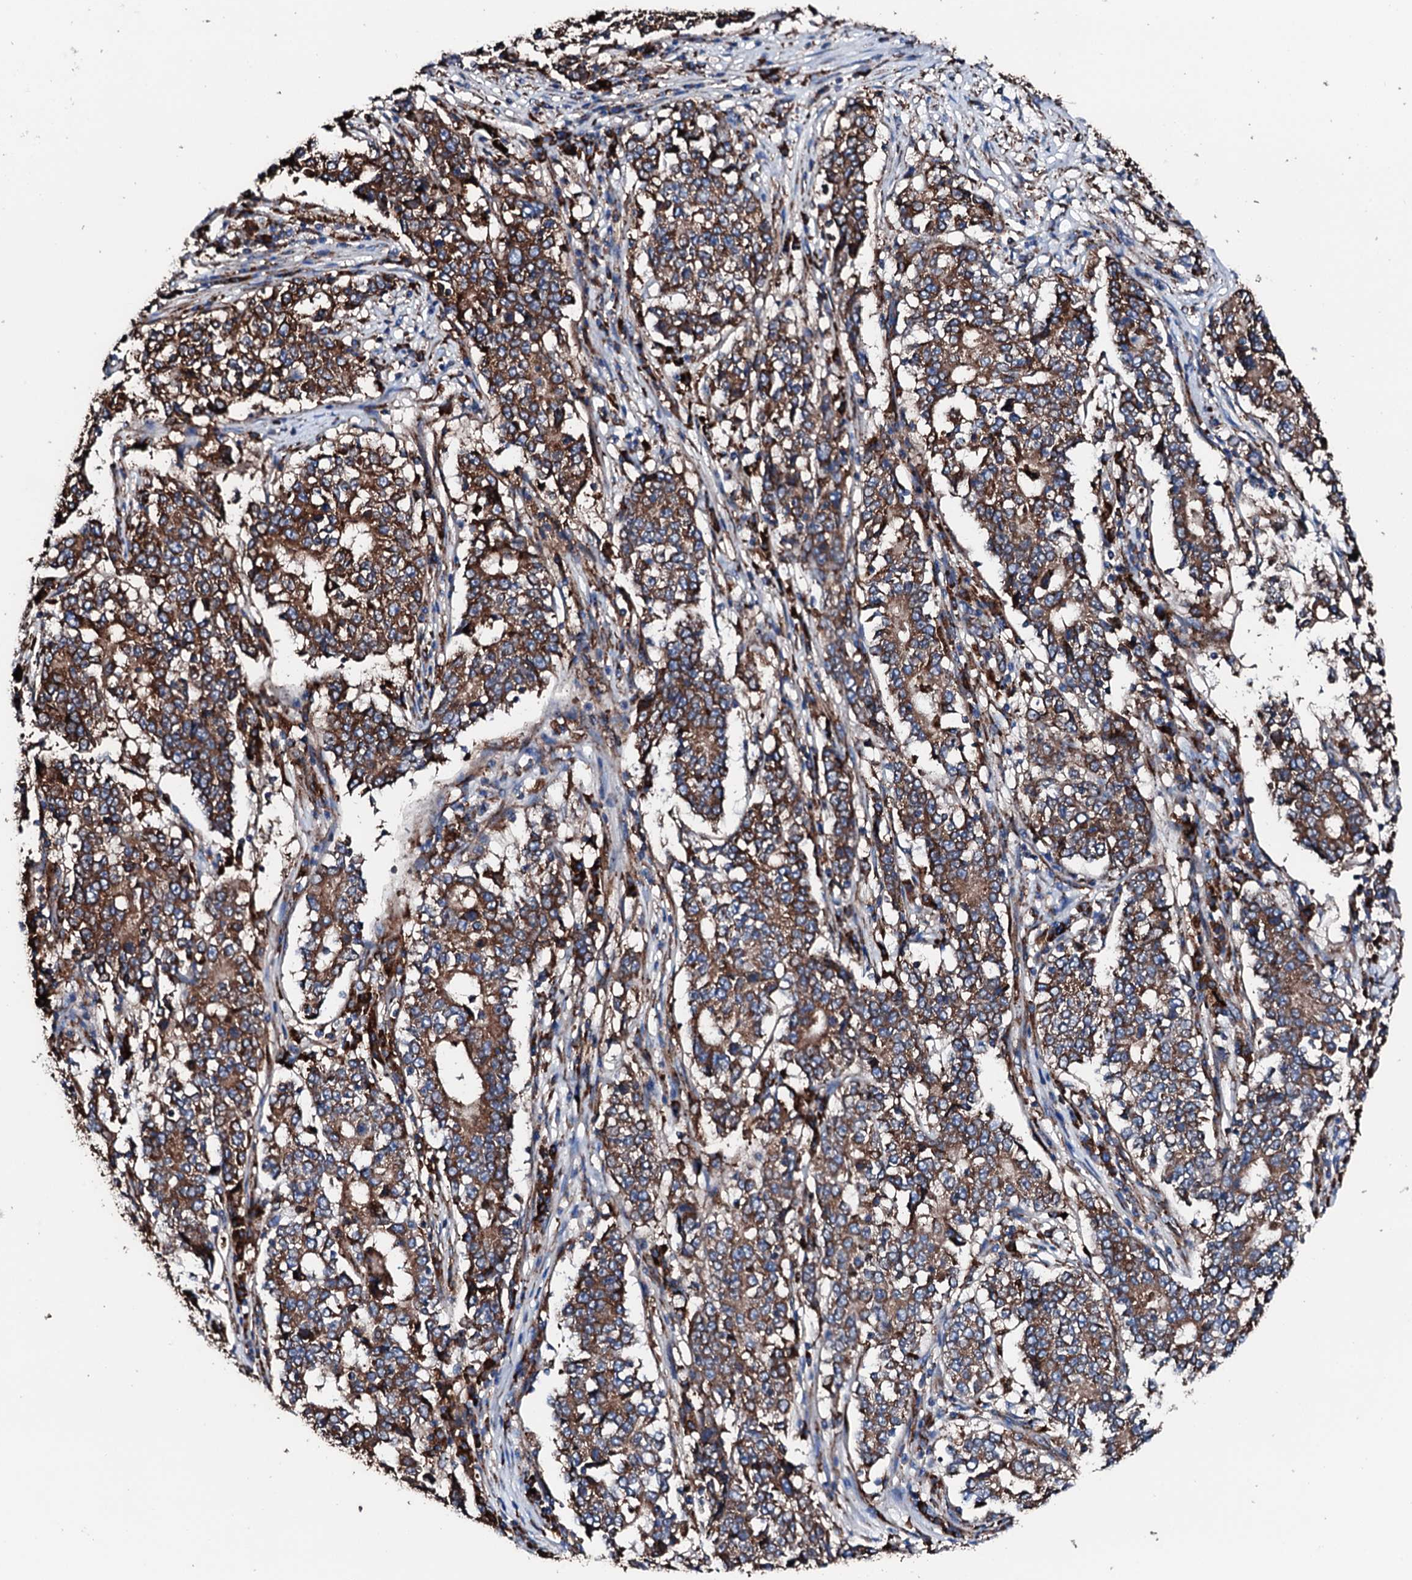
{"staining": {"intensity": "strong", "quantity": ">75%", "location": "cytoplasmic/membranous"}, "tissue": "stomach cancer", "cell_type": "Tumor cells", "image_type": "cancer", "snomed": [{"axis": "morphology", "description": "Adenocarcinoma, NOS"}, {"axis": "topography", "description": "Stomach"}], "caption": "High-magnification brightfield microscopy of stomach cancer (adenocarcinoma) stained with DAB (3,3'-diaminobenzidine) (brown) and counterstained with hematoxylin (blue). tumor cells exhibit strong cytoplasmic/membranous positivity is appreciated in about>75% of cells.", "gene": "AMDHD1", "patient": {"sex": "male", "age": 59}}